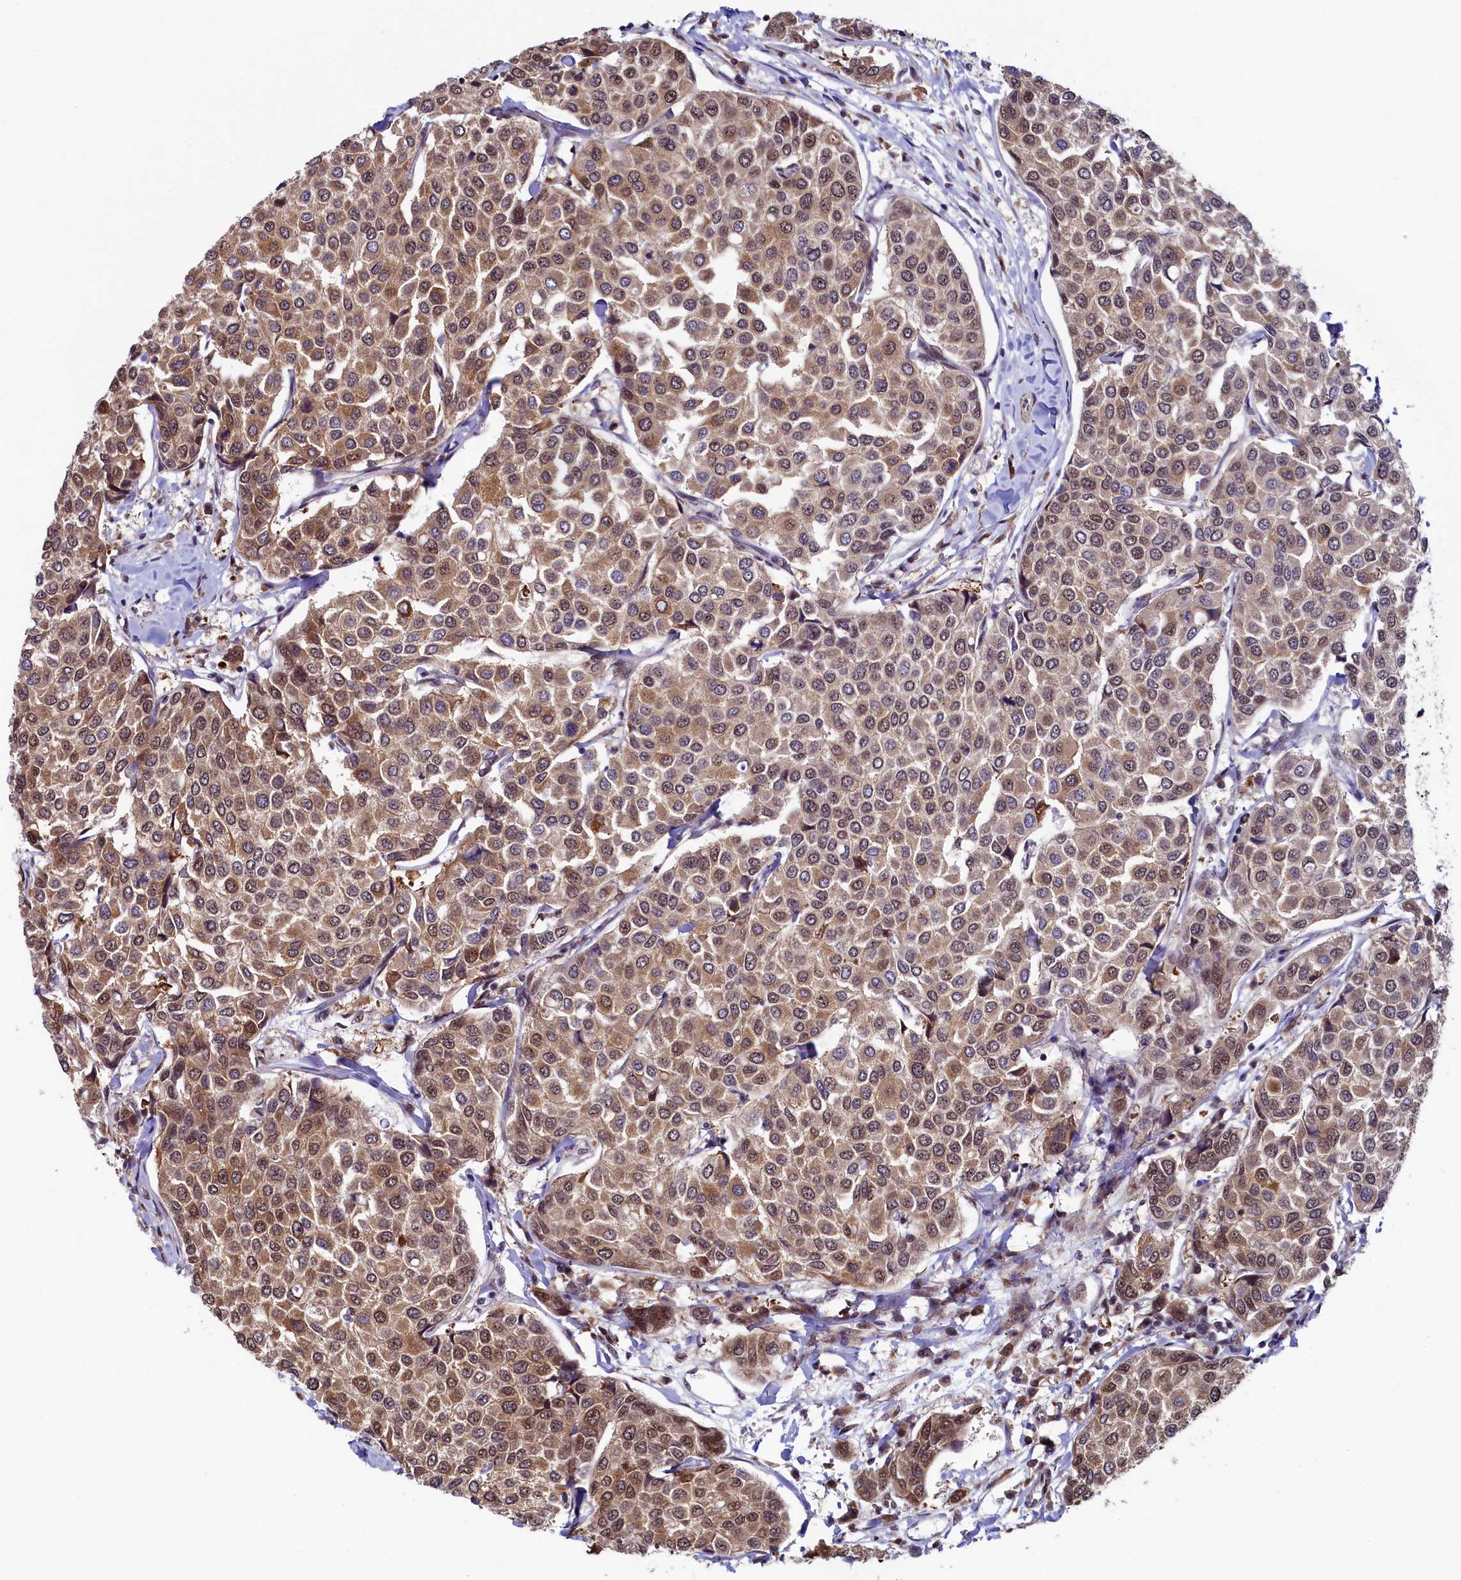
{"staining": {"intensity": "moderate", "quantity": ">75%", "location": "cytoplasmic/membranous,nuclear"}, "tissue": "breast cancer", "cell_type": "Tumor cells", "image_type": "cancer", "snomed": [{"axis": "morphology", "description": "Duct carcinoma"}, {"axis": "topography", "description": "Breast"}], "caption": "Protein expression analysis of breast cancer (infiltrating ductal carcinoma) demonstrates moderate cytoplasmic/membranous and nuclear staining in approximately >75% of tumor cells.", "gene": "LEO1", "patient": {"sex": "female", "age": 55}}